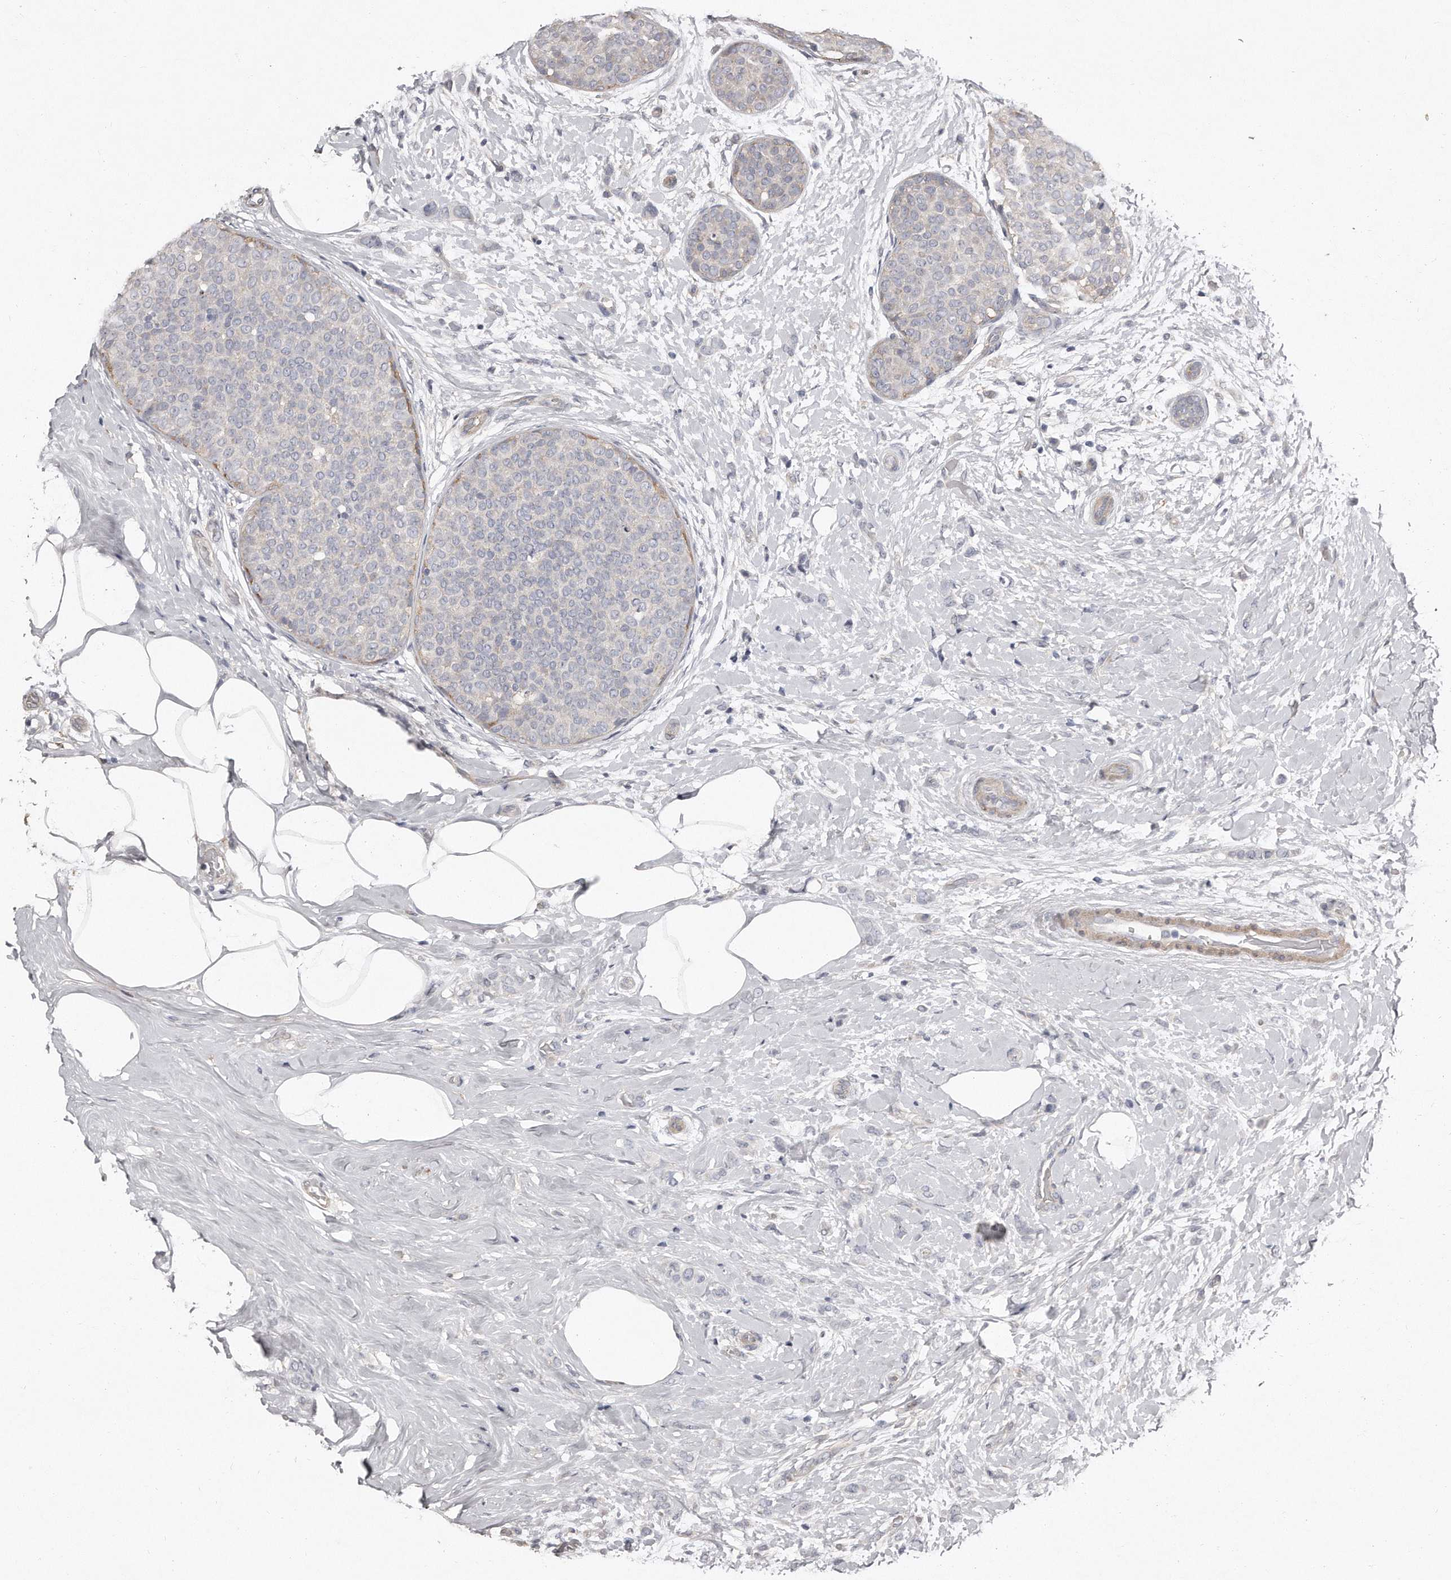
{"staining": {"intensity": "negative", "quantity": "none", "location": "none"}, "tissue": "breast cancer", "cell_type": "Tumor cells", "image_type": "cancer", "snomed": [{"axis": "morphology", "description": "Lobular carcinoma, in situ"}, {"axis": "morphology", "description": "Lobular carcinoma"}, {"axis": "topography", "description": "Breast"}], "caption": "A histopathology image of breast cancer stained for a protein shows no brown staining in tumor cells.", "gene": "LMOD1", "patient": {"sex": "female", "age": 41}}